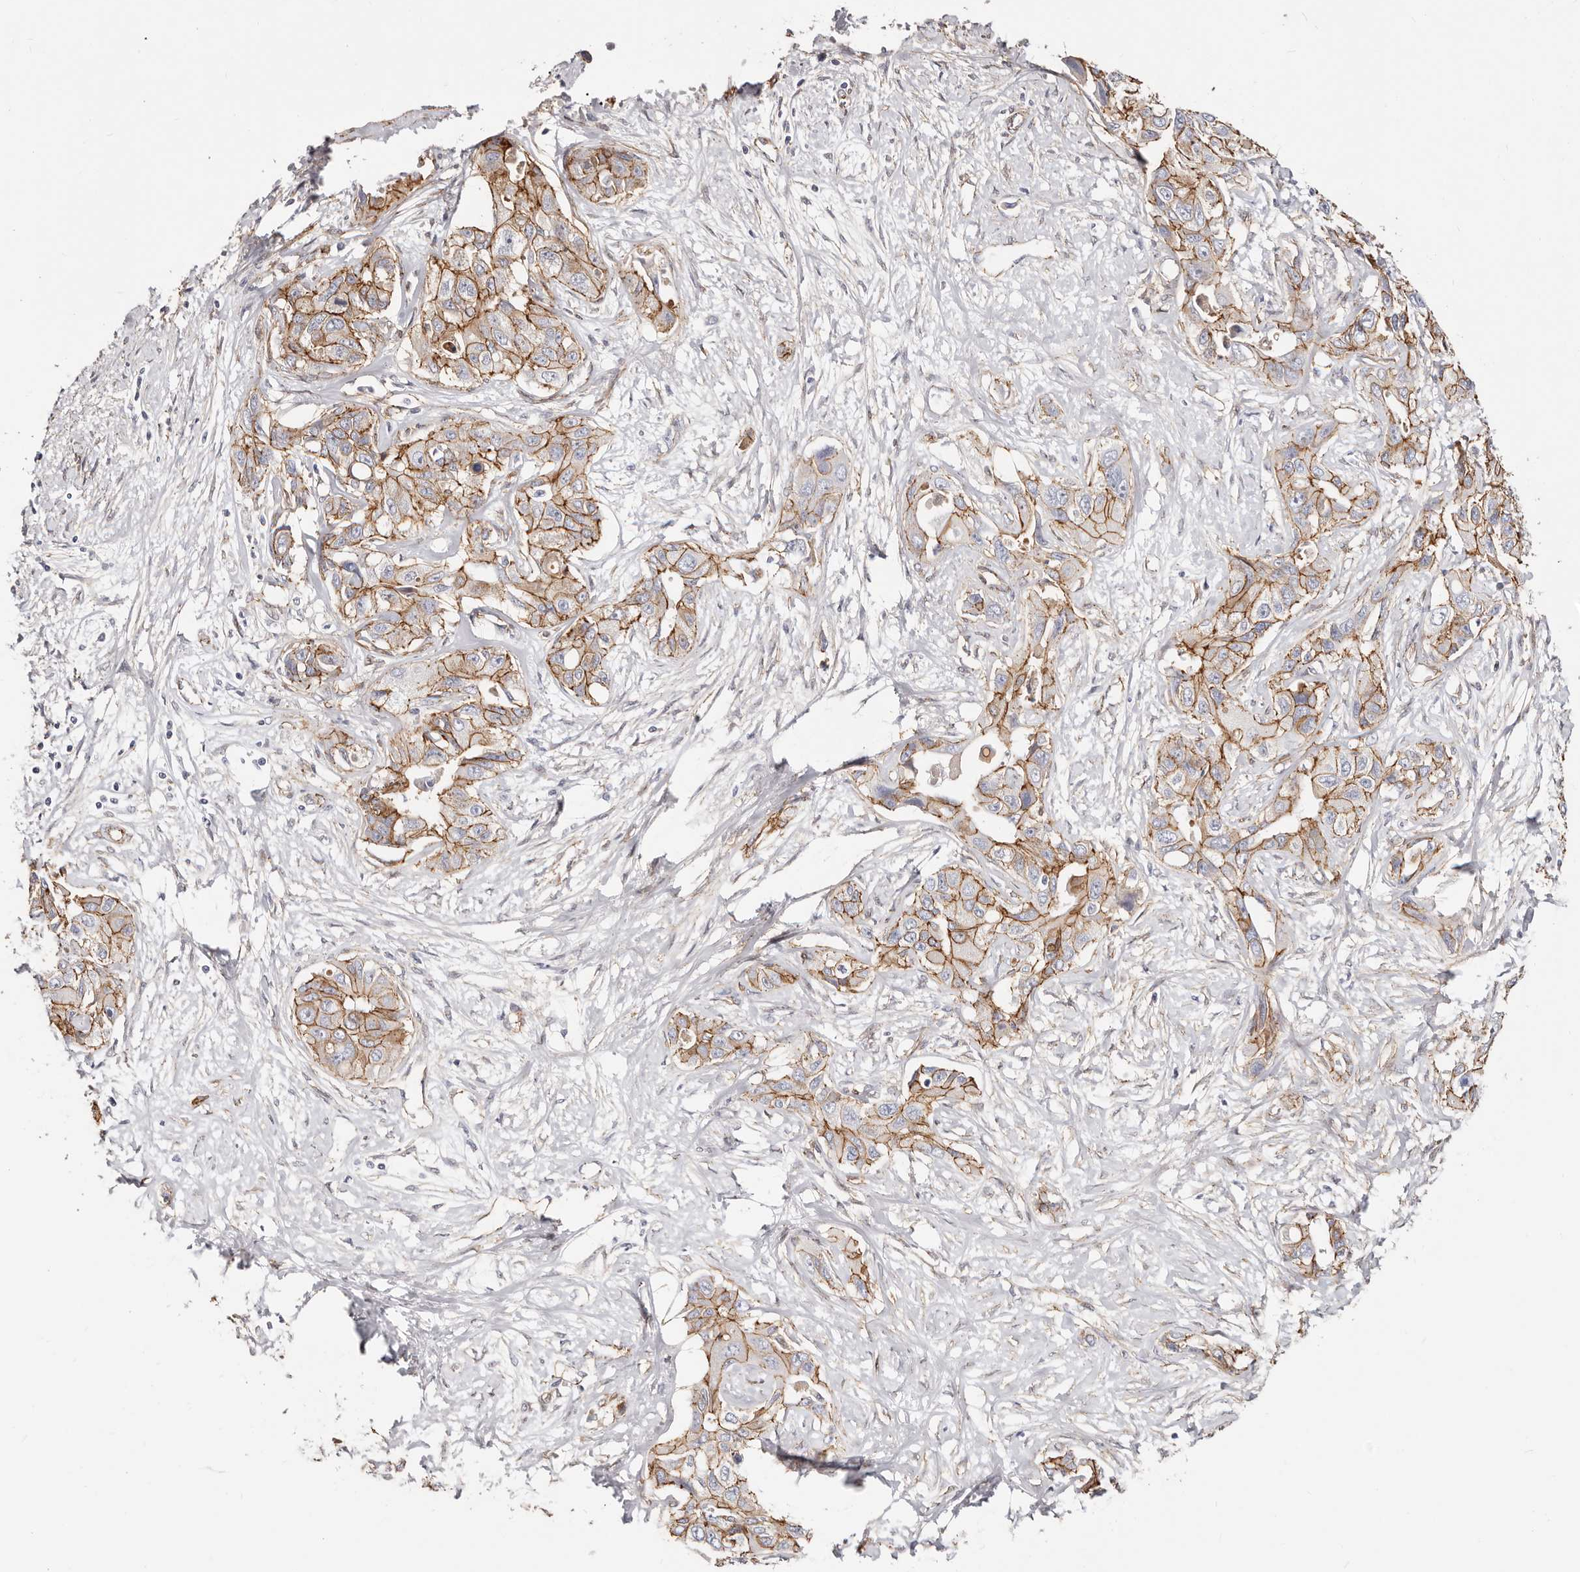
{"staining": {"intensity": "strong", "quantity": ">75%", "location": "cytoplasmic/membranous"}, "tissue": "liver cancer", "cell_type": "Tumor cells", "image_type": "cancer", "snomed": [{"axis": "morphology", "description": "Cholangiocarcinoma"}, {"axis": "topography", "description": "Liver"}], "caption": "Liver cholangiocarcinoma tissue shows strong cytoplasmic/membranous expression in approximately >75% of tumor cells, visualized by immunohistochemistry.", "gene": "CTNNB1", "patient": {"sex": "male", "age": 59}}